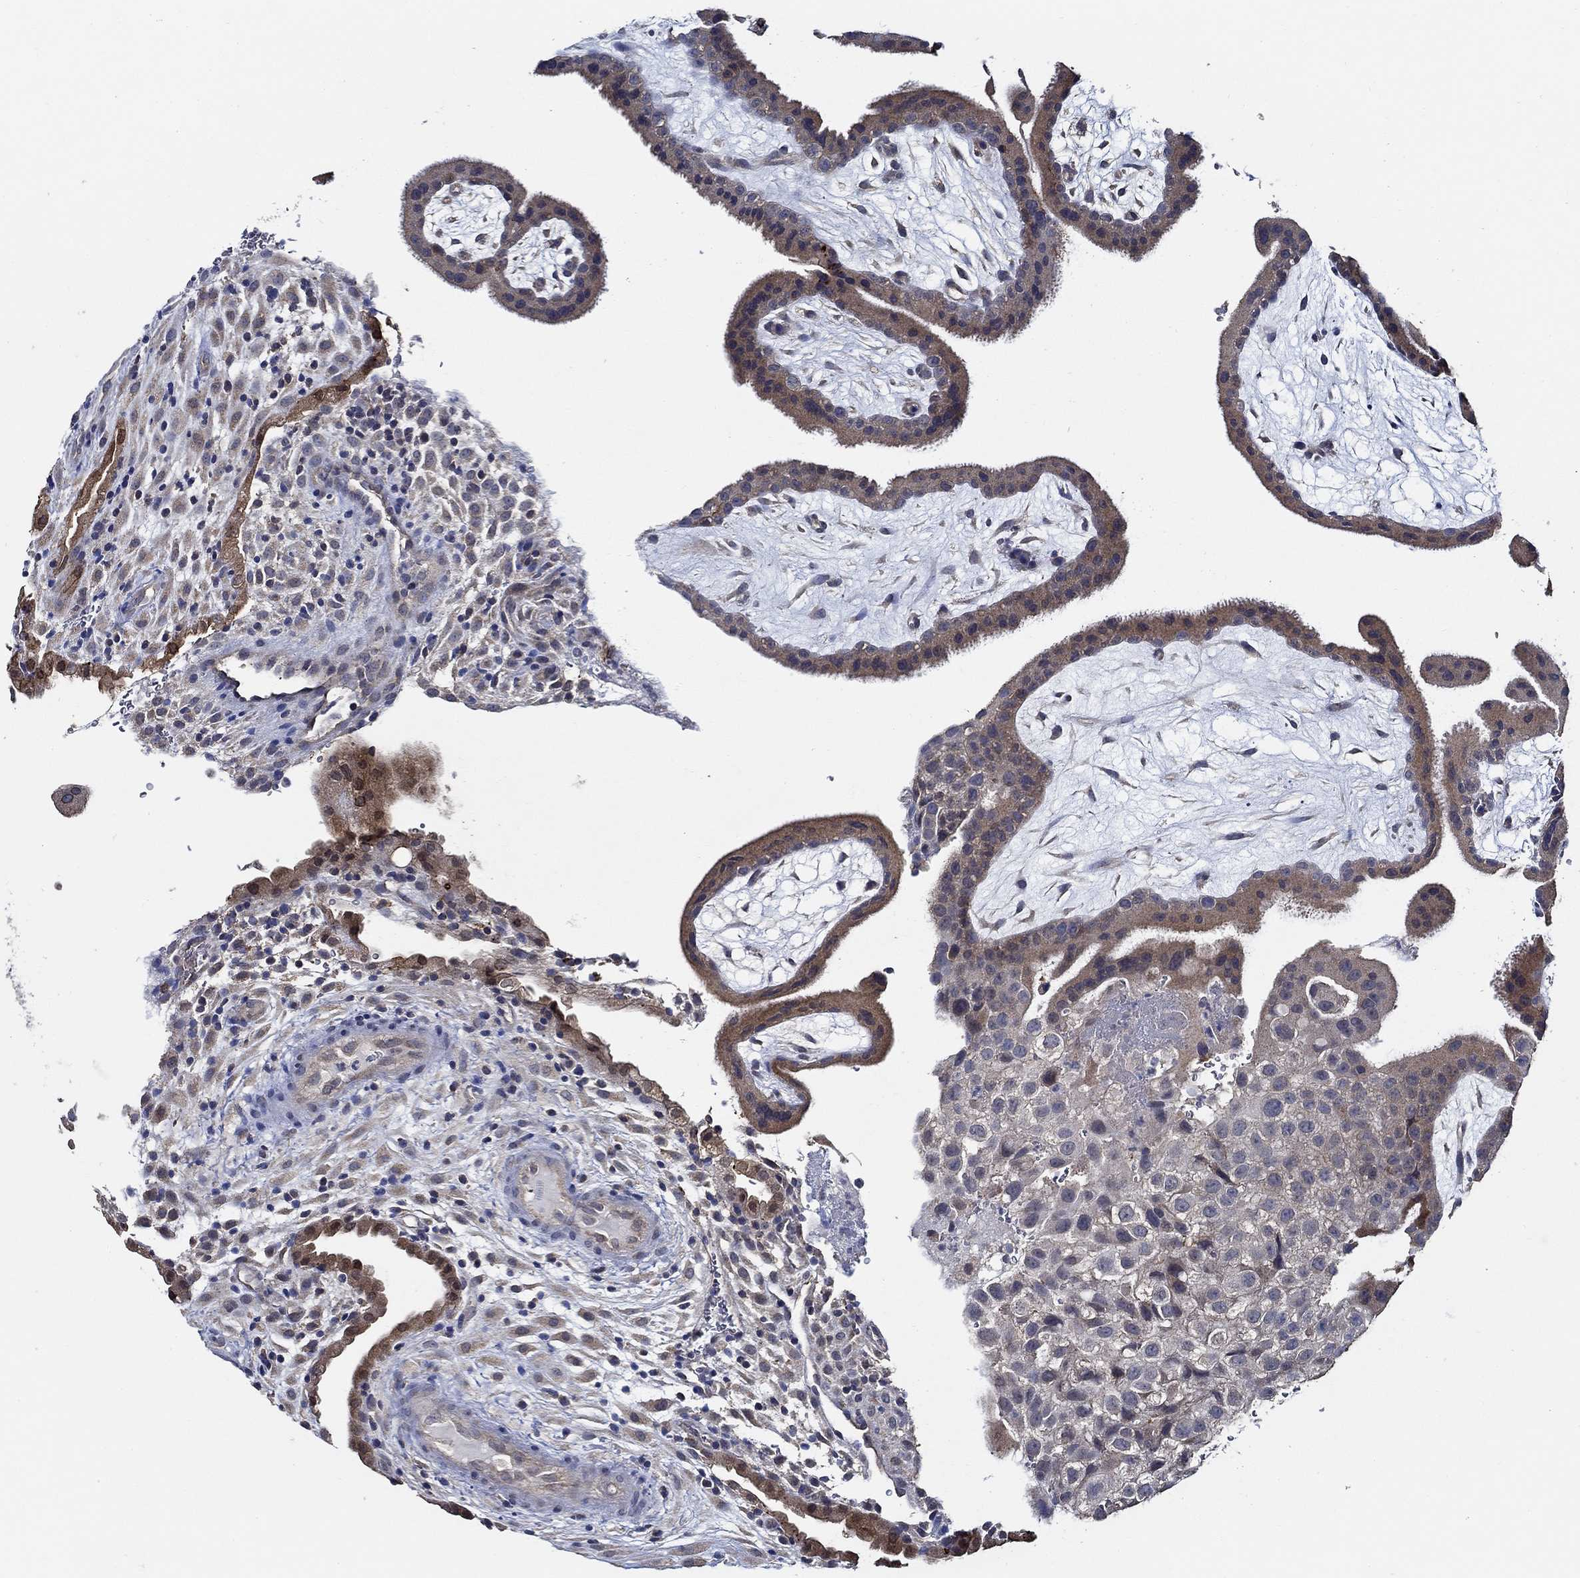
{"staining": {"intensity": "negative", "quantity": "none", "location": "none"}, "tissue": "placenta", "cell_type": "Decidual cells", "image_type": "normal", "snomed": [{"axis": "morphology", "description": "Normal tissue, NOS"}, {"axis": "topography", "description": "Placenta"}], "caption": "This histopathology image is of benign placenta stained with immunohistochemistry to label a protein in brown with the nuclei are counter-stained blue. There is no expression in decidual cells.", "gene": "WDR53", "patient": {"sex": "female", "age": 19}}